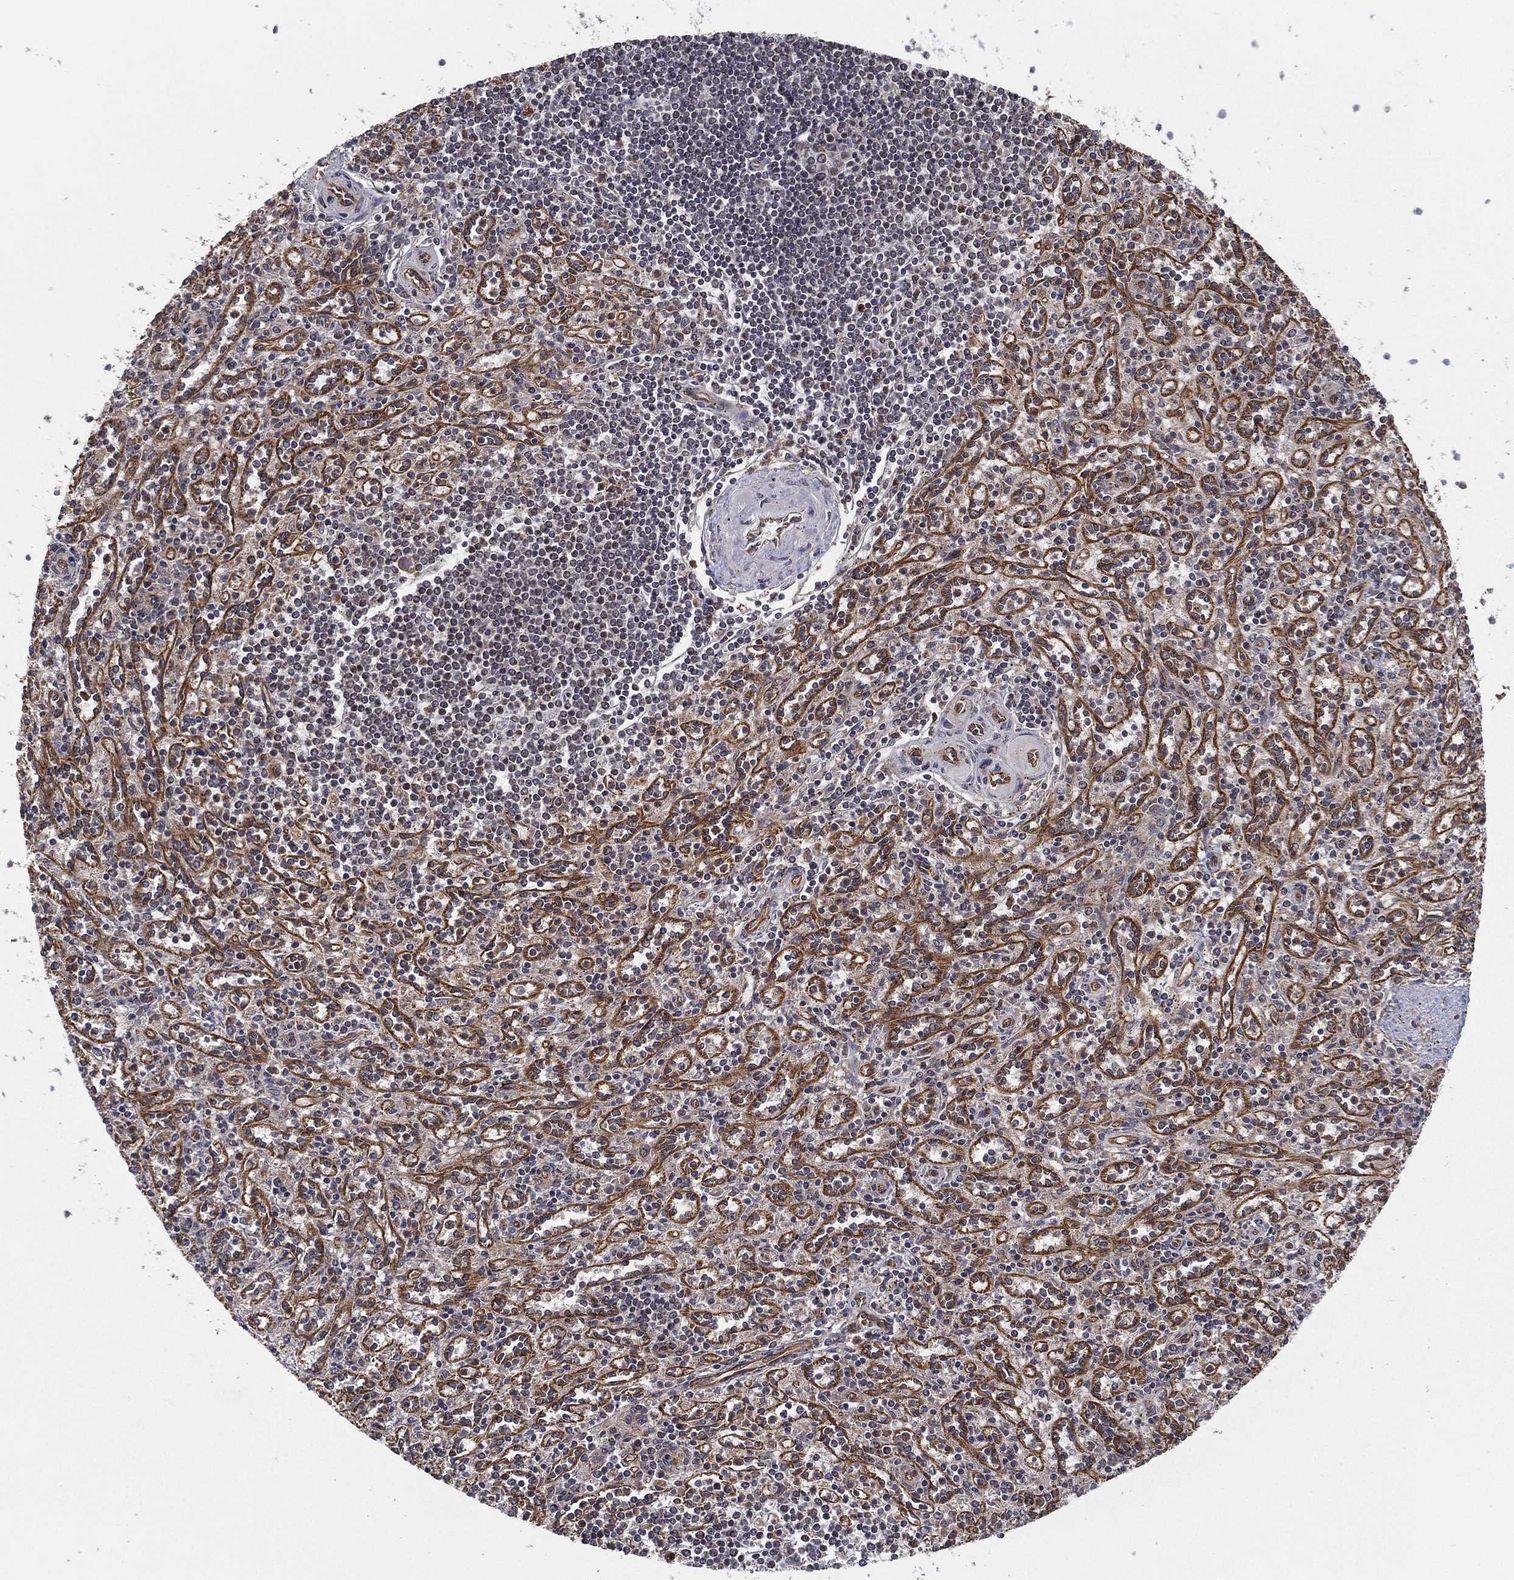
{"staining": {"intensity": "negative", "quantity": "none", "location": "none"}, "tissue": "spleen", "cell_type": "Cells in red pulp", "image_type": "normal", "snomed": [{"axis": "morphology", "description": "Normal tissue, NOS"}, {"axis": "topography", "description": "Spleen"}], "caption": "The immunohistochemistry (IHC) histopathology image has no significant expression in cells in red pulp of spleen. (DAB immunohistochemistry with hematoxylin counter stain).", "gene": "UACA", "patient": {"sex": "male", "age": 69}}